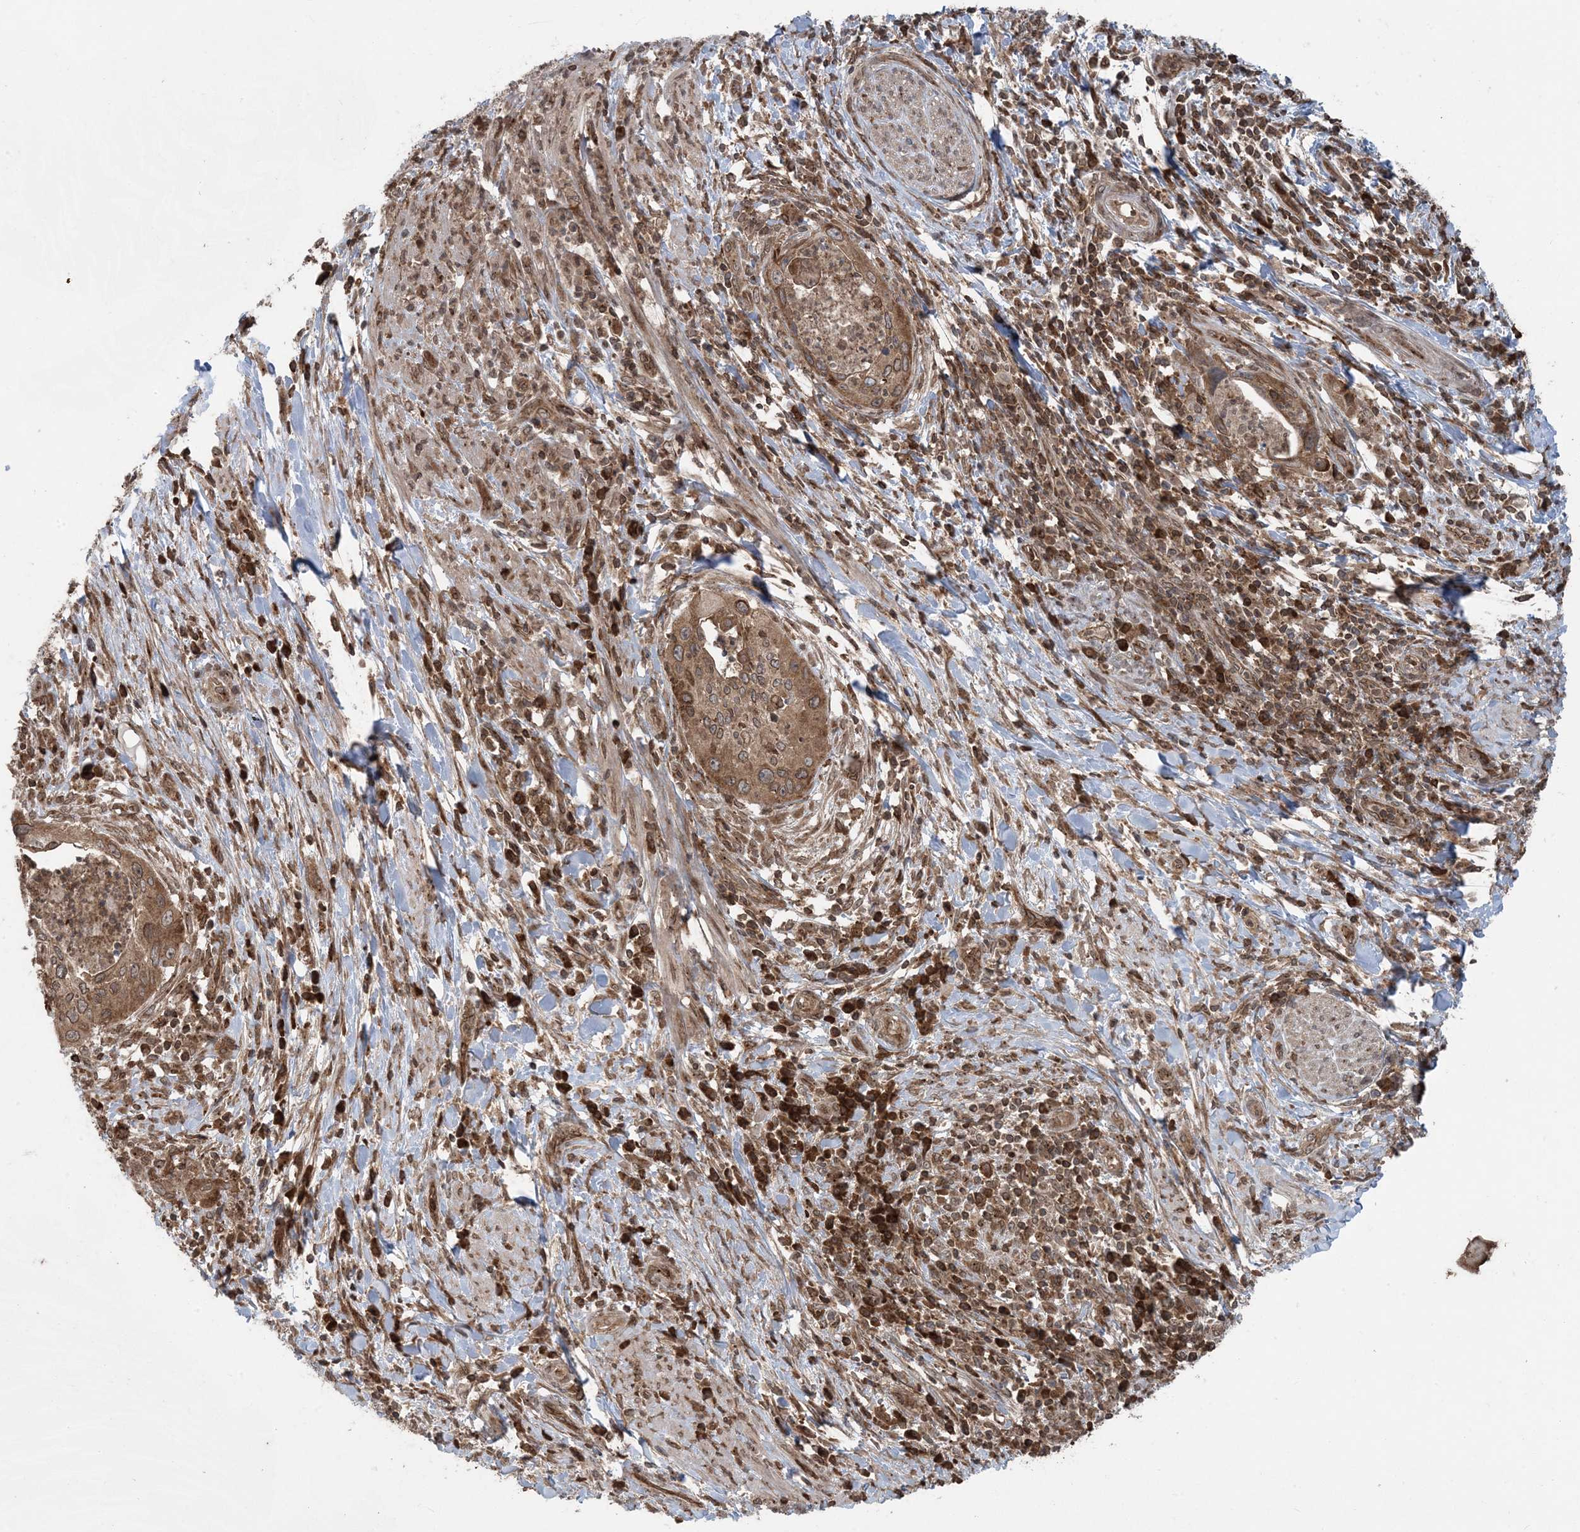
{"staining": {"intensity": "moderate", "quantity": ">75%", "location": "cytoplasmic/membranous"}, "tissue": "cervical cancer", "cell_type": "Tumor cells", "image_type": "cancer", "snomed": [{"axis": "morphology", "description": "Squamous cell carcinoma, NOS"}, {"axis": "topography", "description": "Cervix"}], "caption": "Cervical squamous cell carcinoma was stained to show a protein in brown. There is medium levels of moderate cytoplasmic/membranous expression in about >75% of tumor cells. (DAB (3,3'-diaminobenzidine) IHC with brightfield microscopy, high magnification).", "gene": "DDX19B", "patient": {"sex": "female", "age": 38}}